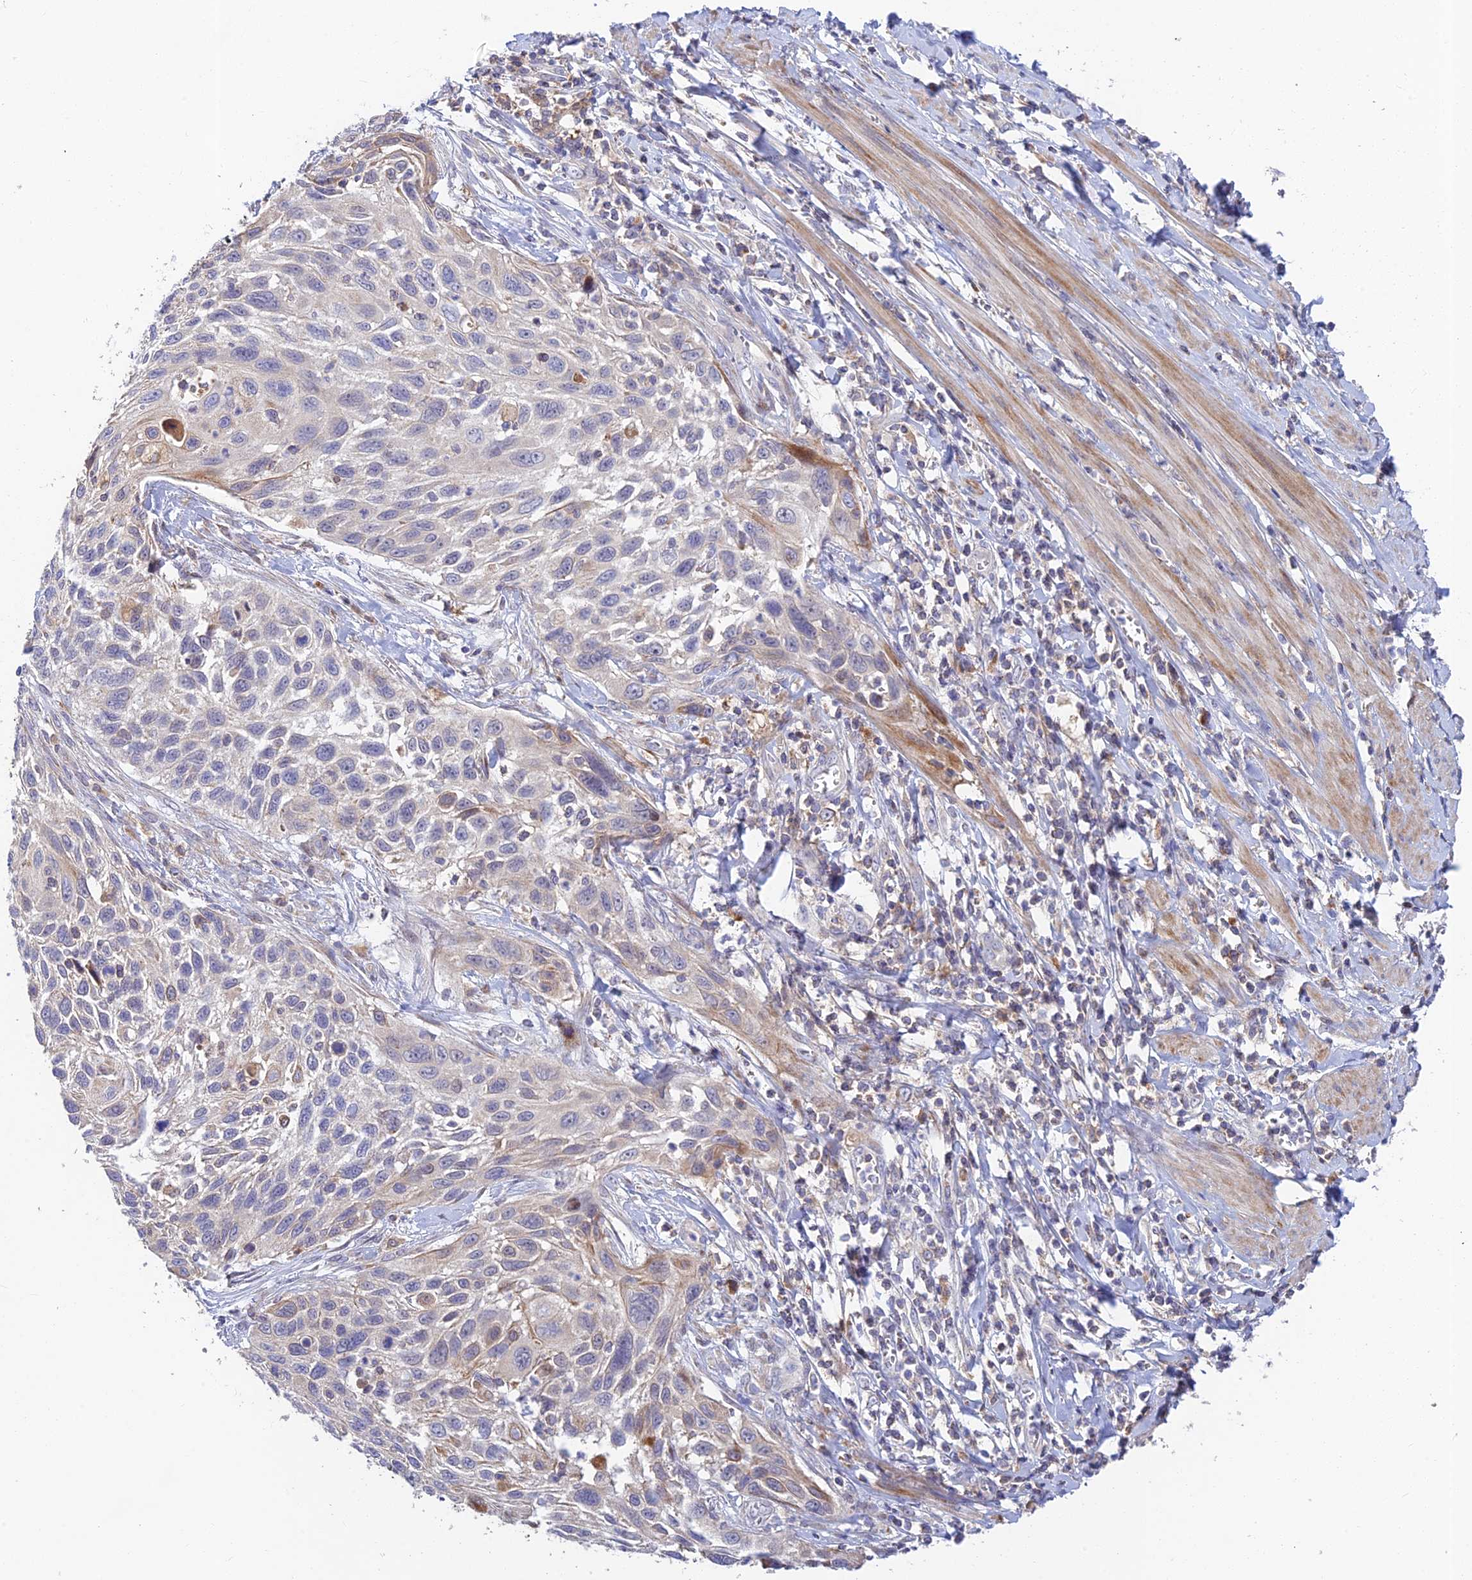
{"staining": {"intensity": "negative", "quantity": "none", "location": "none"}, "tissue": "cervical cancer", "cell_type": "Tumor cells", "image_type": "cancer", "snomed": [{"axis": "morphology", "description": "Squamous cell carcinoma, NOS"}, {"axis": "topography", "description": "Cervix"}], "caption": "Immunohistochemistry (IHC) photomicrograph of human cervical squamous cell carcinoma stained for a protein (brown), which exhibits no positivity in tumor cells.", "gene": "FUOM", "patient": {"sex": "female", "age": 70}}